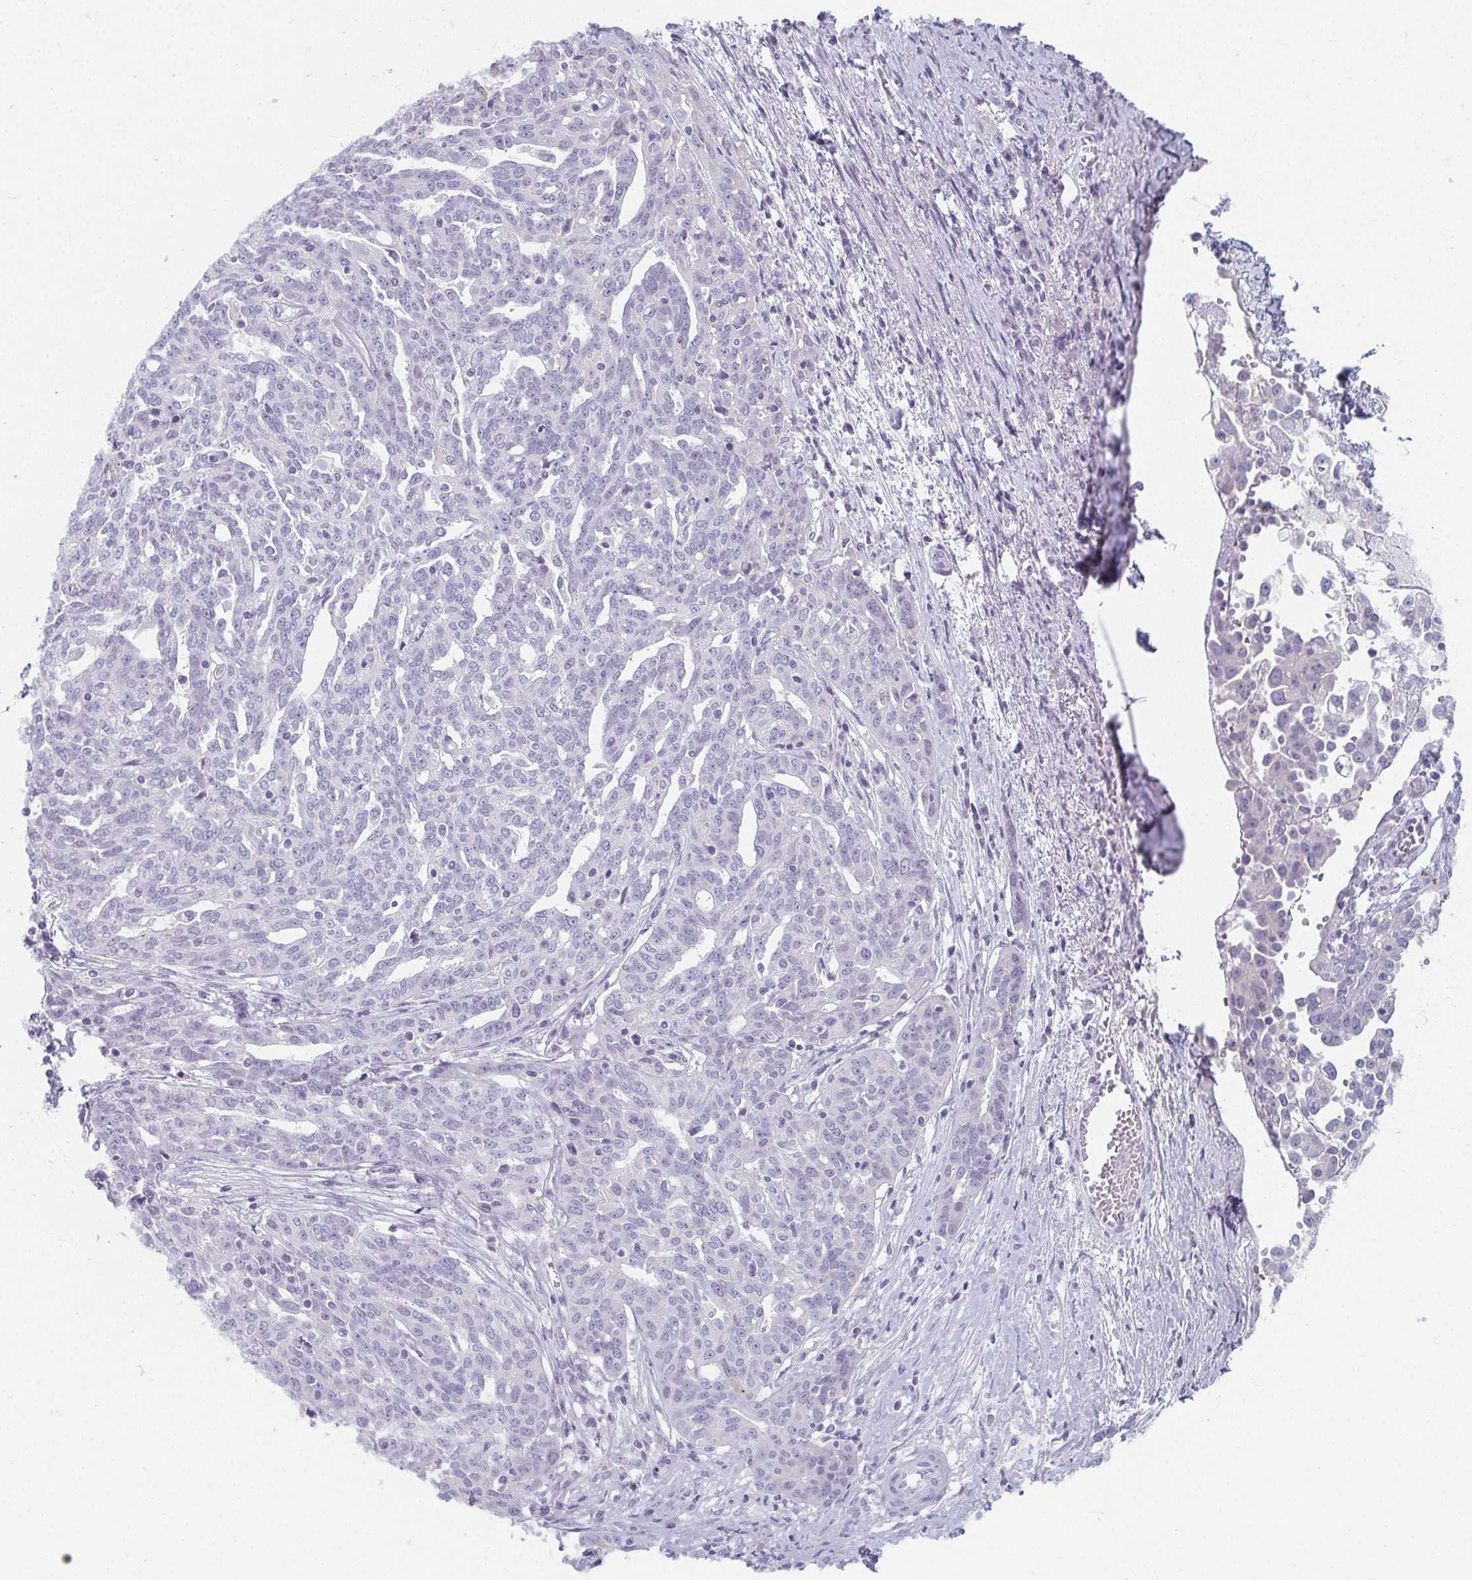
{"staining": {"intensity": "negative", "quantity": "none", "location": "none"}, "tissue": "ovarian cancer", "cell_type": "Tumor cells", "image_type": "cancer", "snomed": [{"axis": "morphology", "description": "Cystadenocarcinoma, serous, NOS"}, {"axis": "topography", "description": "Ovary"}], "caption": "A micrograph of ovarian cancer stained for a protein shows no brown staining in tumor cells.", "gene": "CAMKV", "patient": {"sex": "female", "age": 67}}